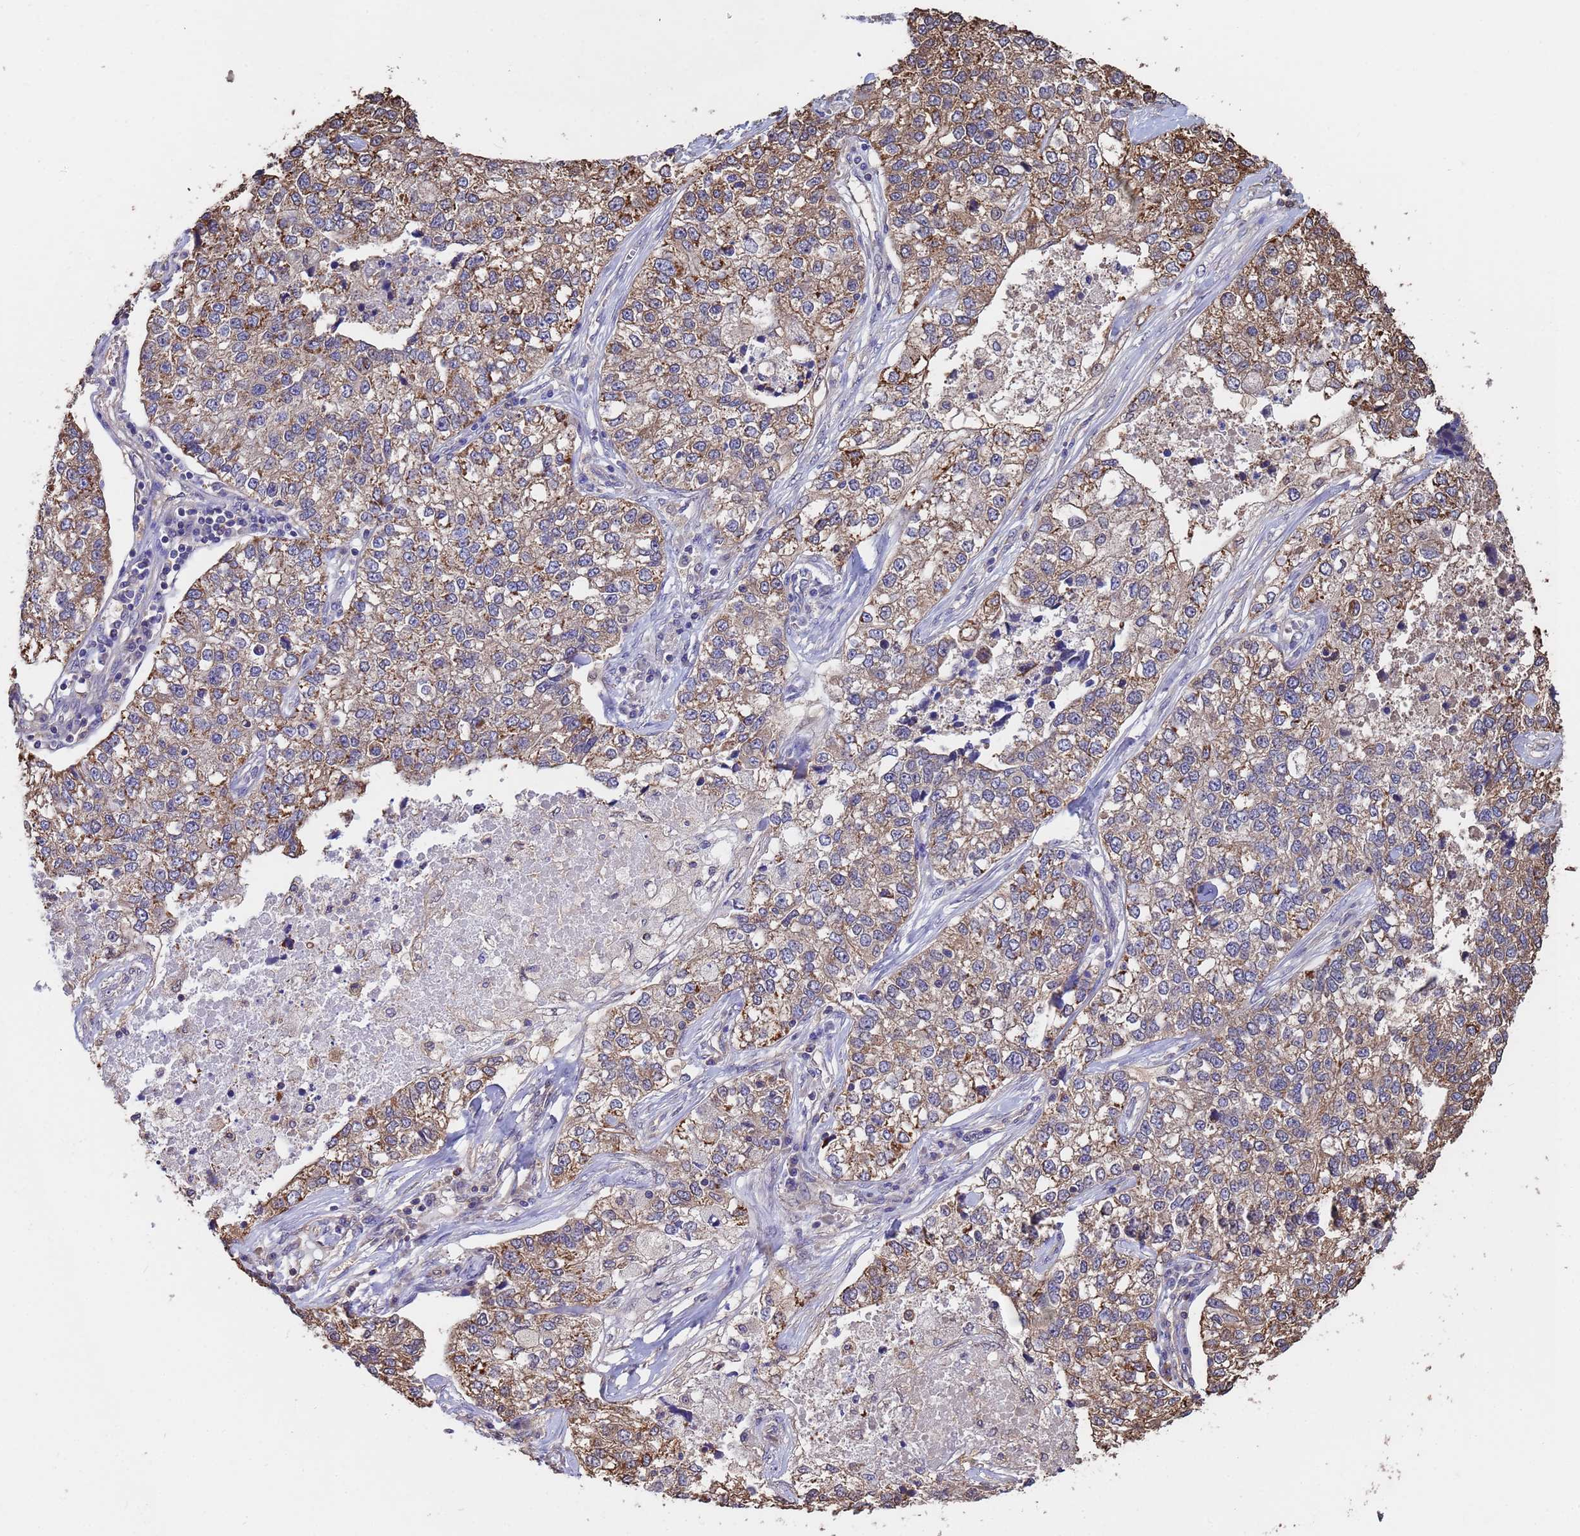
{"staining": {"intensity": "moderate", "quantity": ">75%", "location": "cytoplasmic/membranous"}, "tissue": "lung cancer", "cell_type": "Tumor cells", "image_type": "cancer", "snomed": [{"axis": "morphology", "description": "Adenocarcinoma, NOS"}, {"axis": "topography", "description": "Lung"}], "caption": "Immunohistochemistry staining of lung adenocarcinoma, which exhibits medium levels of moderate cytoplasmic/membranous staining in approximately >75% of tumor cells indicating moderate cytoplasmic/membranous protein expression. The staining was performed using DAB (3,3'-diaminobenzidine) (brown) for protein detection and nuclei were counterstained in hematoxylin (blue).", "gene": "FAM25A", "patient": {"sex": "male", "age": 49}}